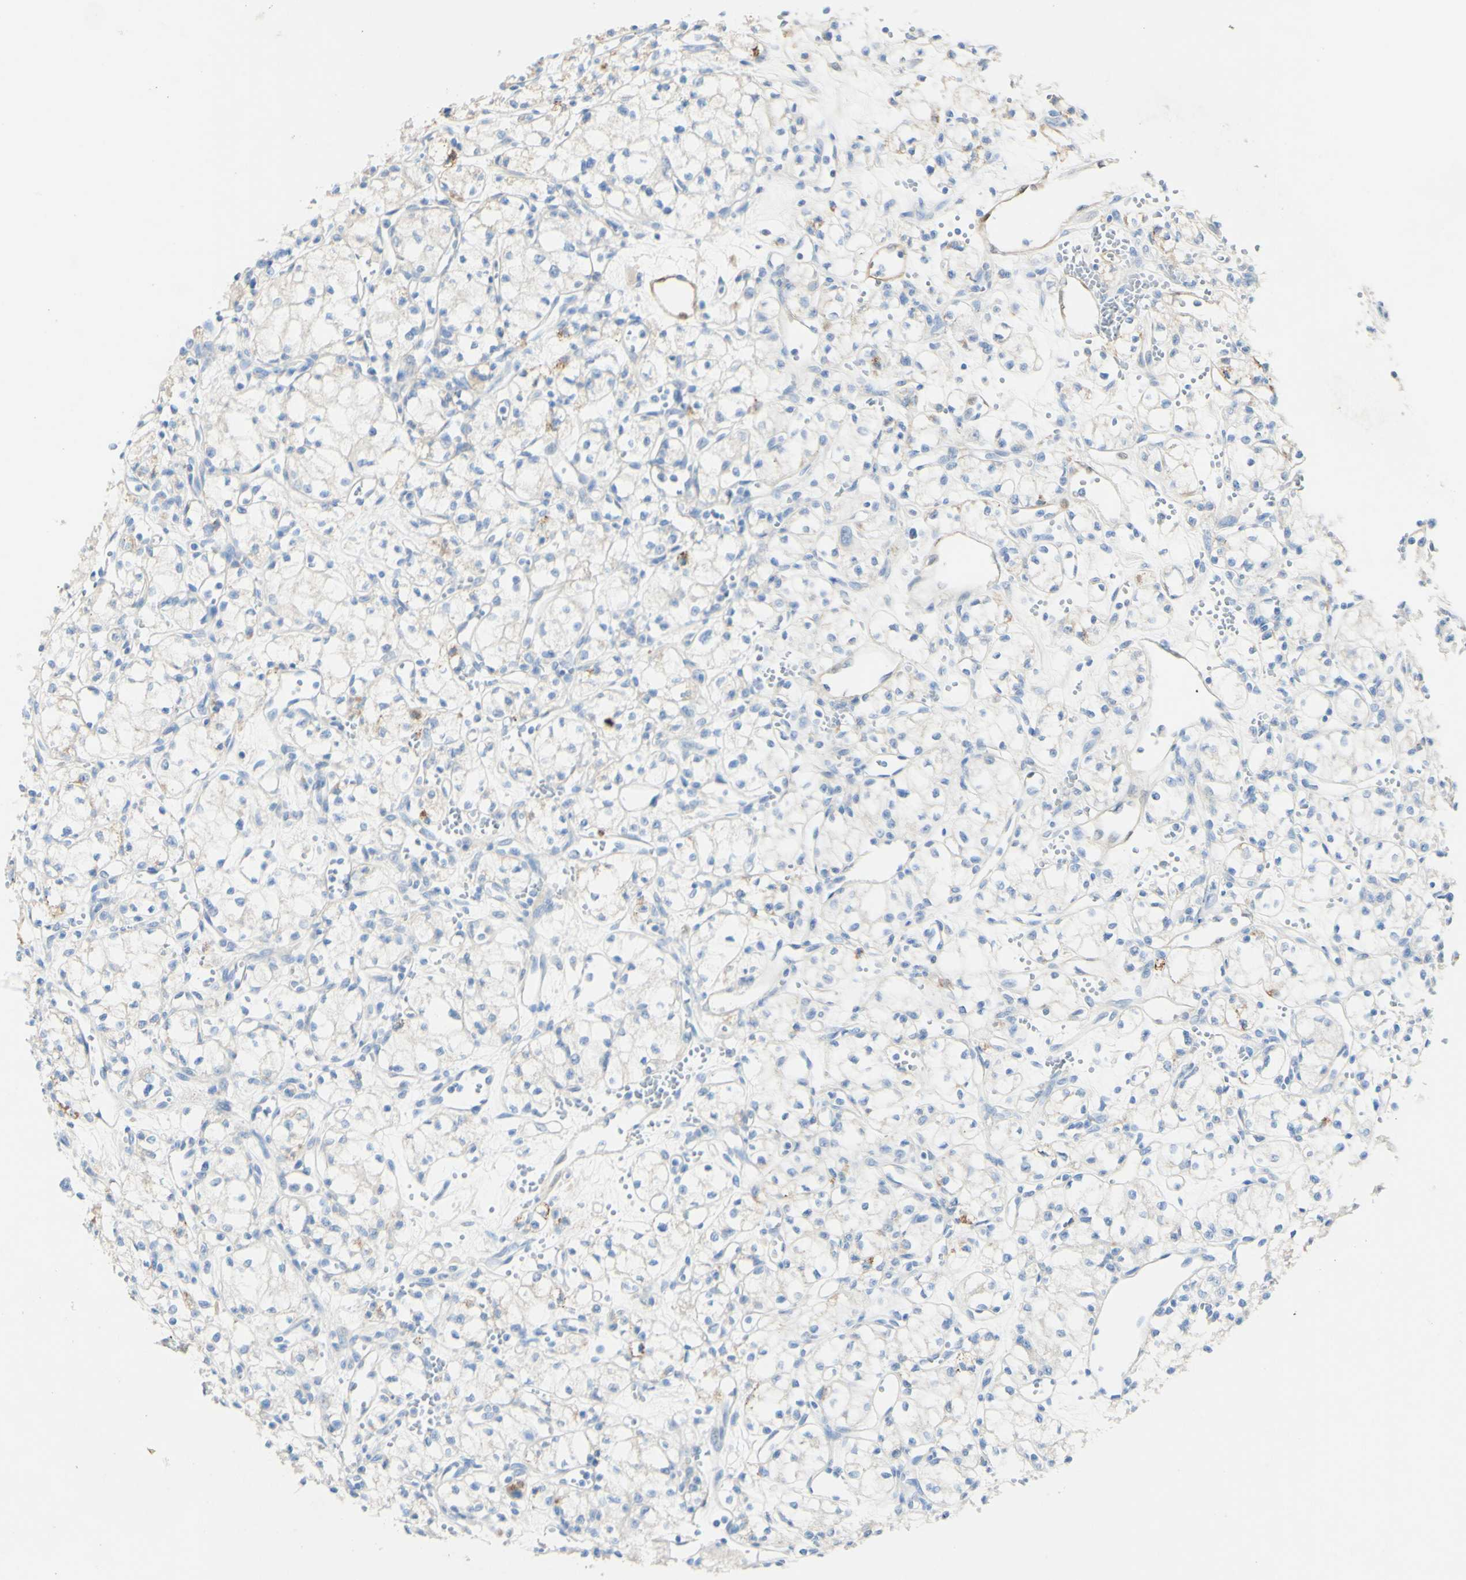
{"staining": {"intensity": "negative", "quantity": "none", "location": "none"}, "tissue": "renal cancer", "cell_type": "Tumor cells", "image_type": "cancer", "snomed": [{"axis": "morphology", "description": "Normal tissue, NOS"}, {"axis": "morphology", "description": "Adenocarcinoma, NOS"}, {"axis": "topography", "description": "Kidney"}], "caption": "Micrograph shows no protein positivity in tumor cells of renal cancer (adenocarcinoma) tissue.", "gene": "FGF4", "patient": {"sex": "male", "age": 59}}